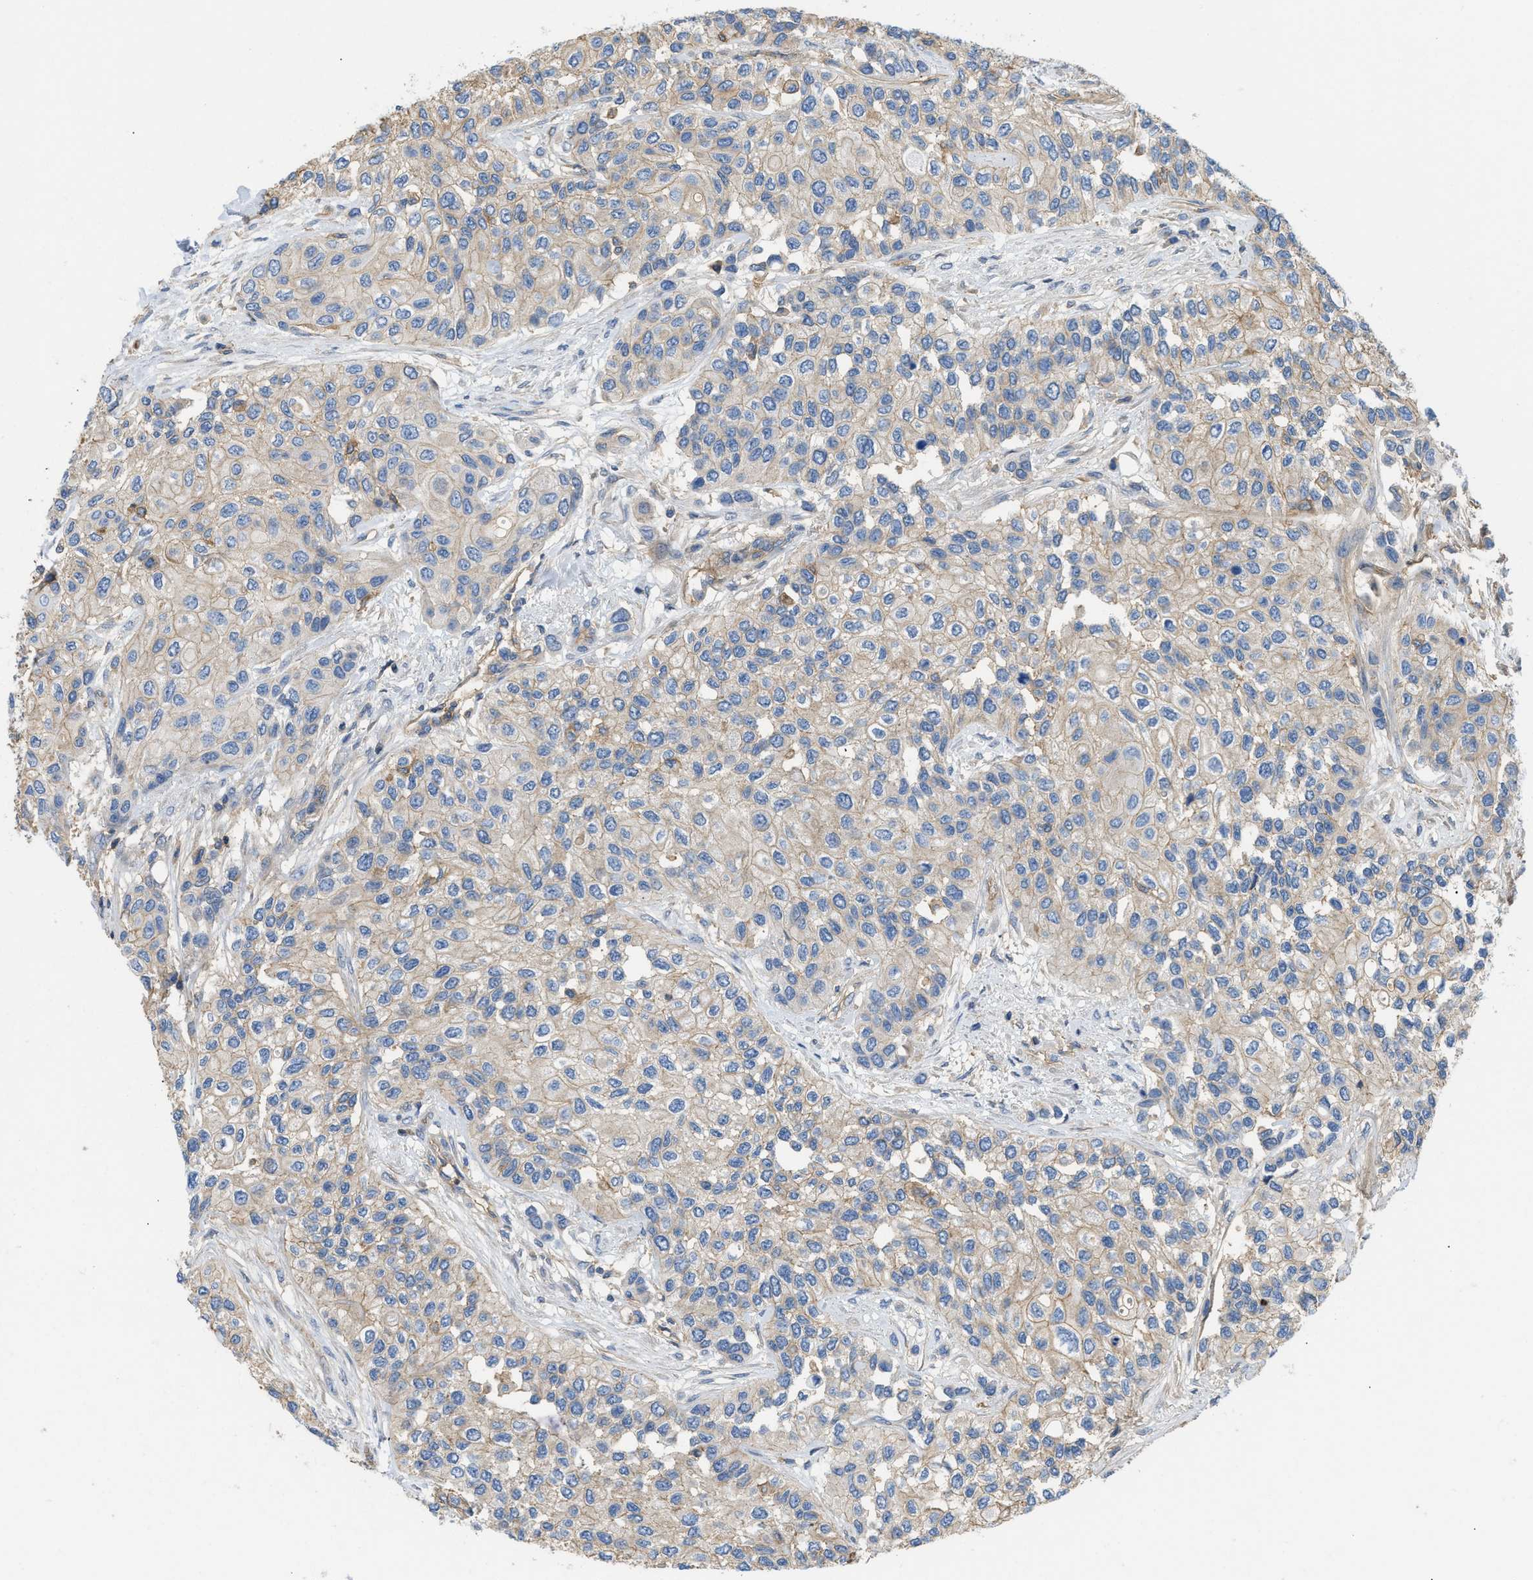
{"staining": {"intensity": "weak", "quantity": "25%-75%", "location": "cytoplasmic/membranous"}, "tissue": "urothelial cancer", "cell_type": "Tumor cells", "image_type": "cancer", "snomed": [{"axis": "morphology", "description": "Urothelial carcinoma, High grade"}, {"axis": "topography", "description": "Urinary bladder"}], "caption": "Weak cytoplasmic/membranous staining for a protein is seen in approximately 25%-75% of tumor cells of urothelial cancer using IHC.", "gene": "GNB4", "patient": {"sex": "female", "age": 56}}